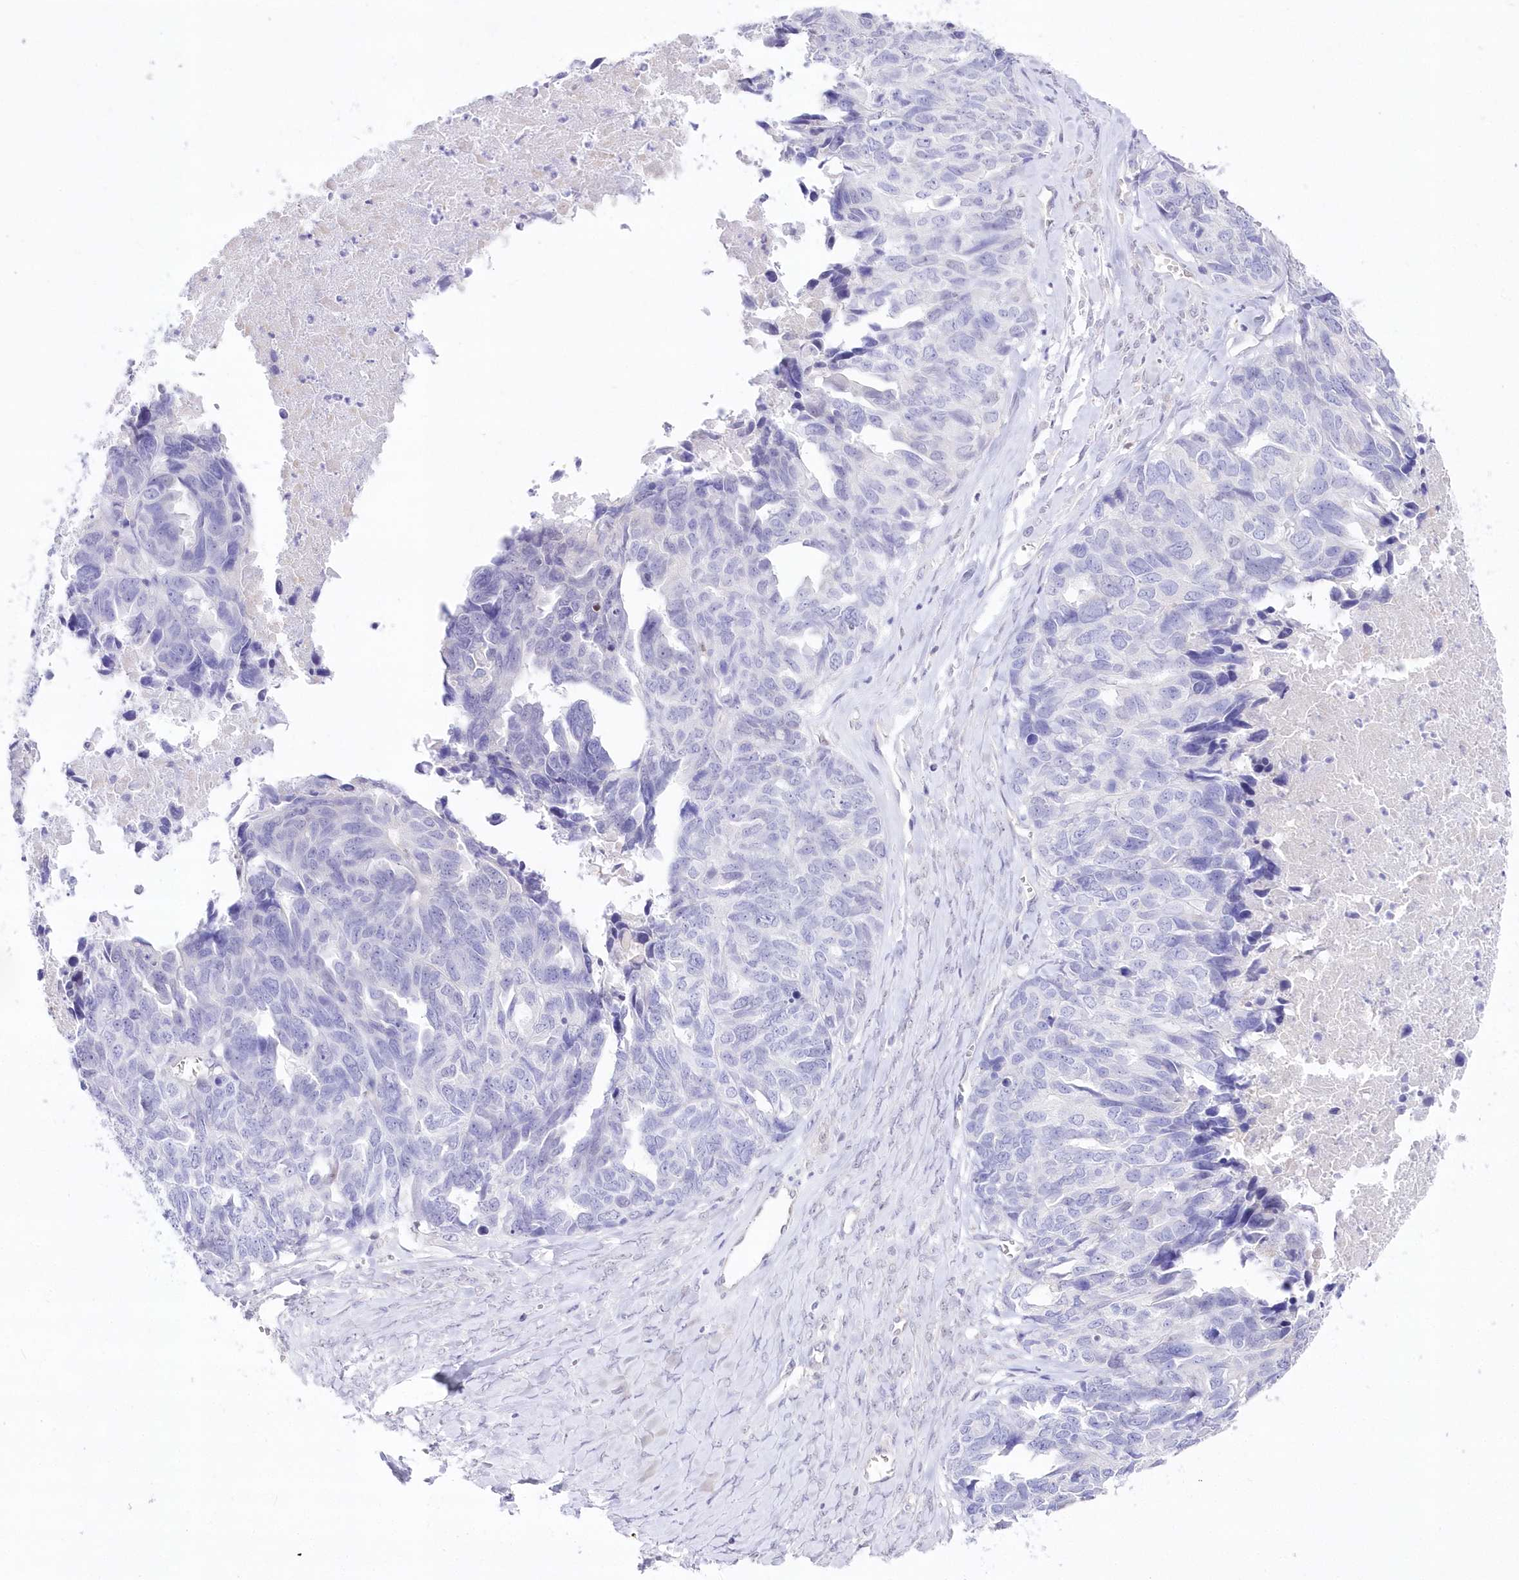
{"staining": {"intensity": "negative", "quantity": "none", "location": "none"}, "tissue": "ovarian cancer", "cell_type": "Tumor cells", "image_type": "cancer", "snomed": [{"axis": "morphology", "description": "Cystadenocarcinoma, serous, NOS"}, {"axis": "topography", "description": "Ovary"}], "caption": "IHC micrograph of human ovarian cancer (serous cystadenocarcinoma) stained for a protein (brown), which displays no positivity in tumor cells. (DAB (3,3'-diaminobenzidine) immunohistochemistry (IHC) with hematoxylin counter stain).", "gene": "UBA6", "patient": {"sex": "female", "age": 79}}